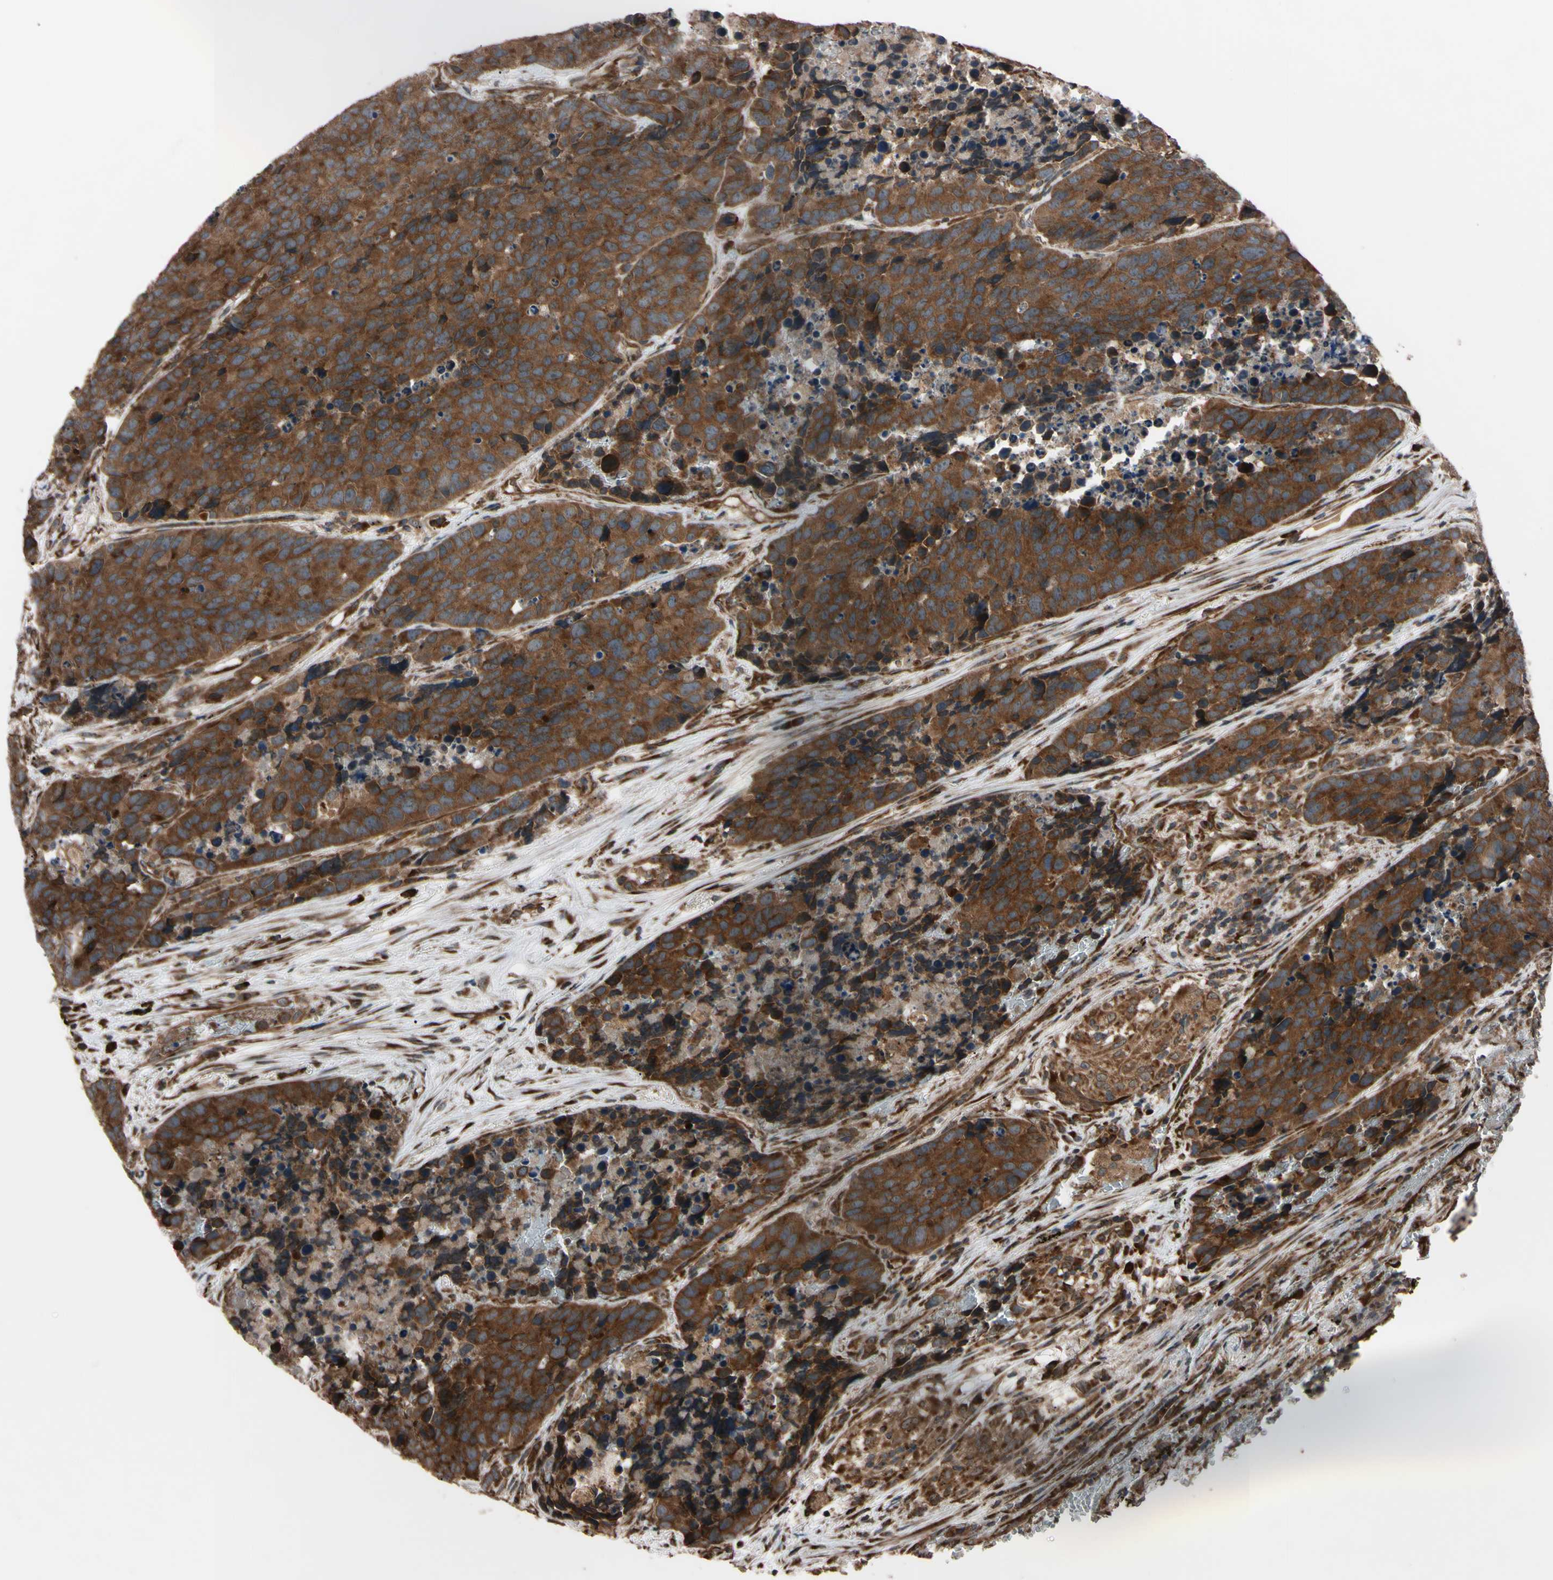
{"staining": {"intensity": "strong", "quantity": ">75%", "location": "cytoplasmic/membranous"}, "tissue": "carcinoid", "cell_type": "Tumor cells", "image_type": "cancer", "snomed": [{"axis": "morphology", "description": "Carcinoid, malignant, NOS"}, {"axis": "topography", "description": "Lung"}], "caption": "Malignant carcinoid tissue exhibits strong cytoplasmic/membranous positivity in approximately >75% of tumor cells", "gene": "GUCY1B1", "patient": {"sex": "male", "age": 60}}